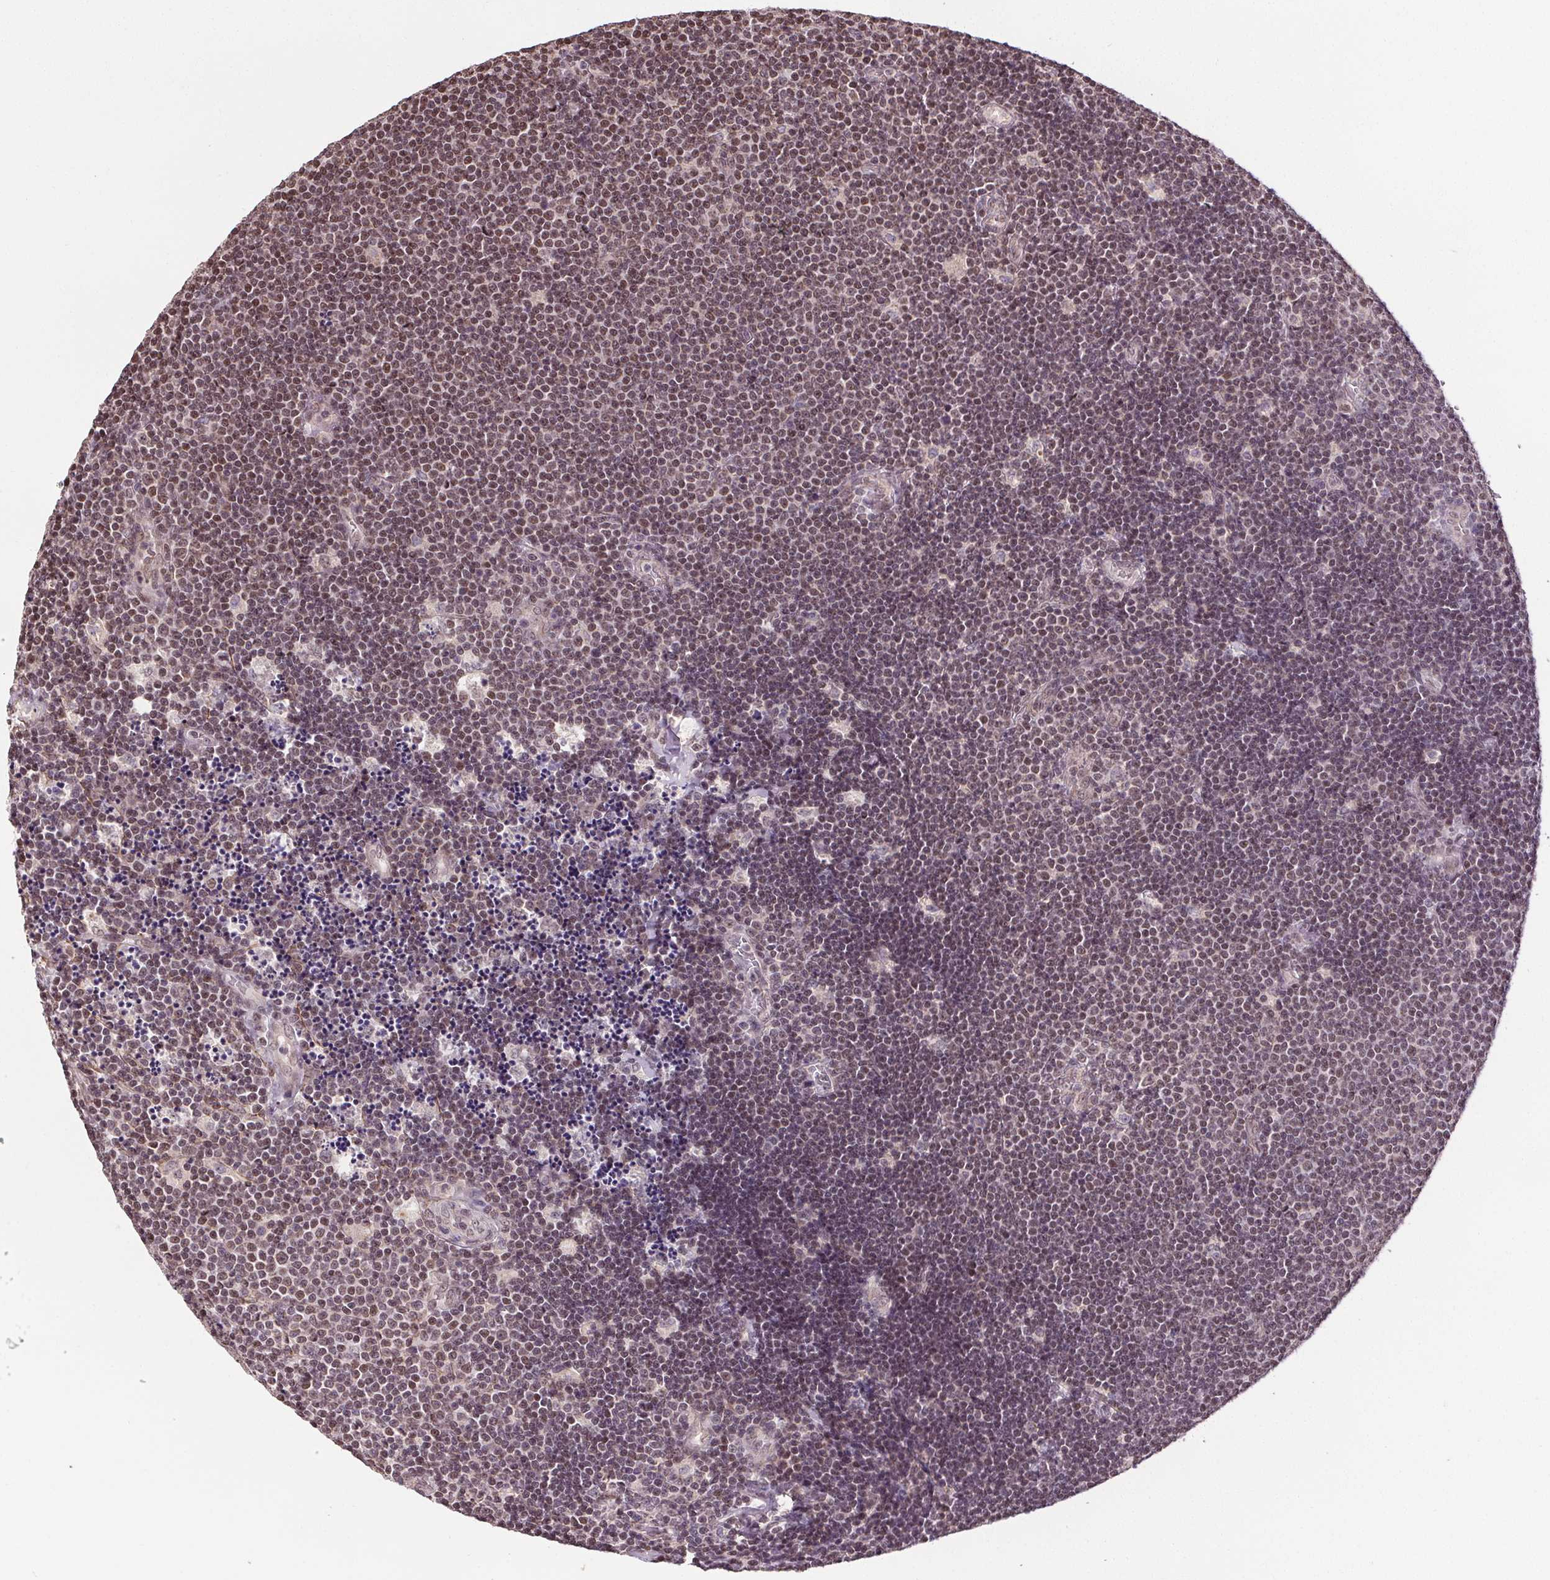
{"staining": {"intensity": "weak", "quantity": "25%-75%", "location": "nuclear"}, "tissue": "lymphoma", "cell_type": "Tumor cells", "image_type": "cancer", "snomed": [{"axis": "morphology", "description": "Malignant lymphoma, non-Hodgkin's type, Low grade"}, {"axis": "topography", "description": "Brain"}], "caption": "Lymphoma was stained to show a protein in brown. There is low levels of weak nuclear expression in approximately 25%-75% of tumor cells.", "gene": "KIAA0232", "patient": {"sex": "female", "age": 66}}